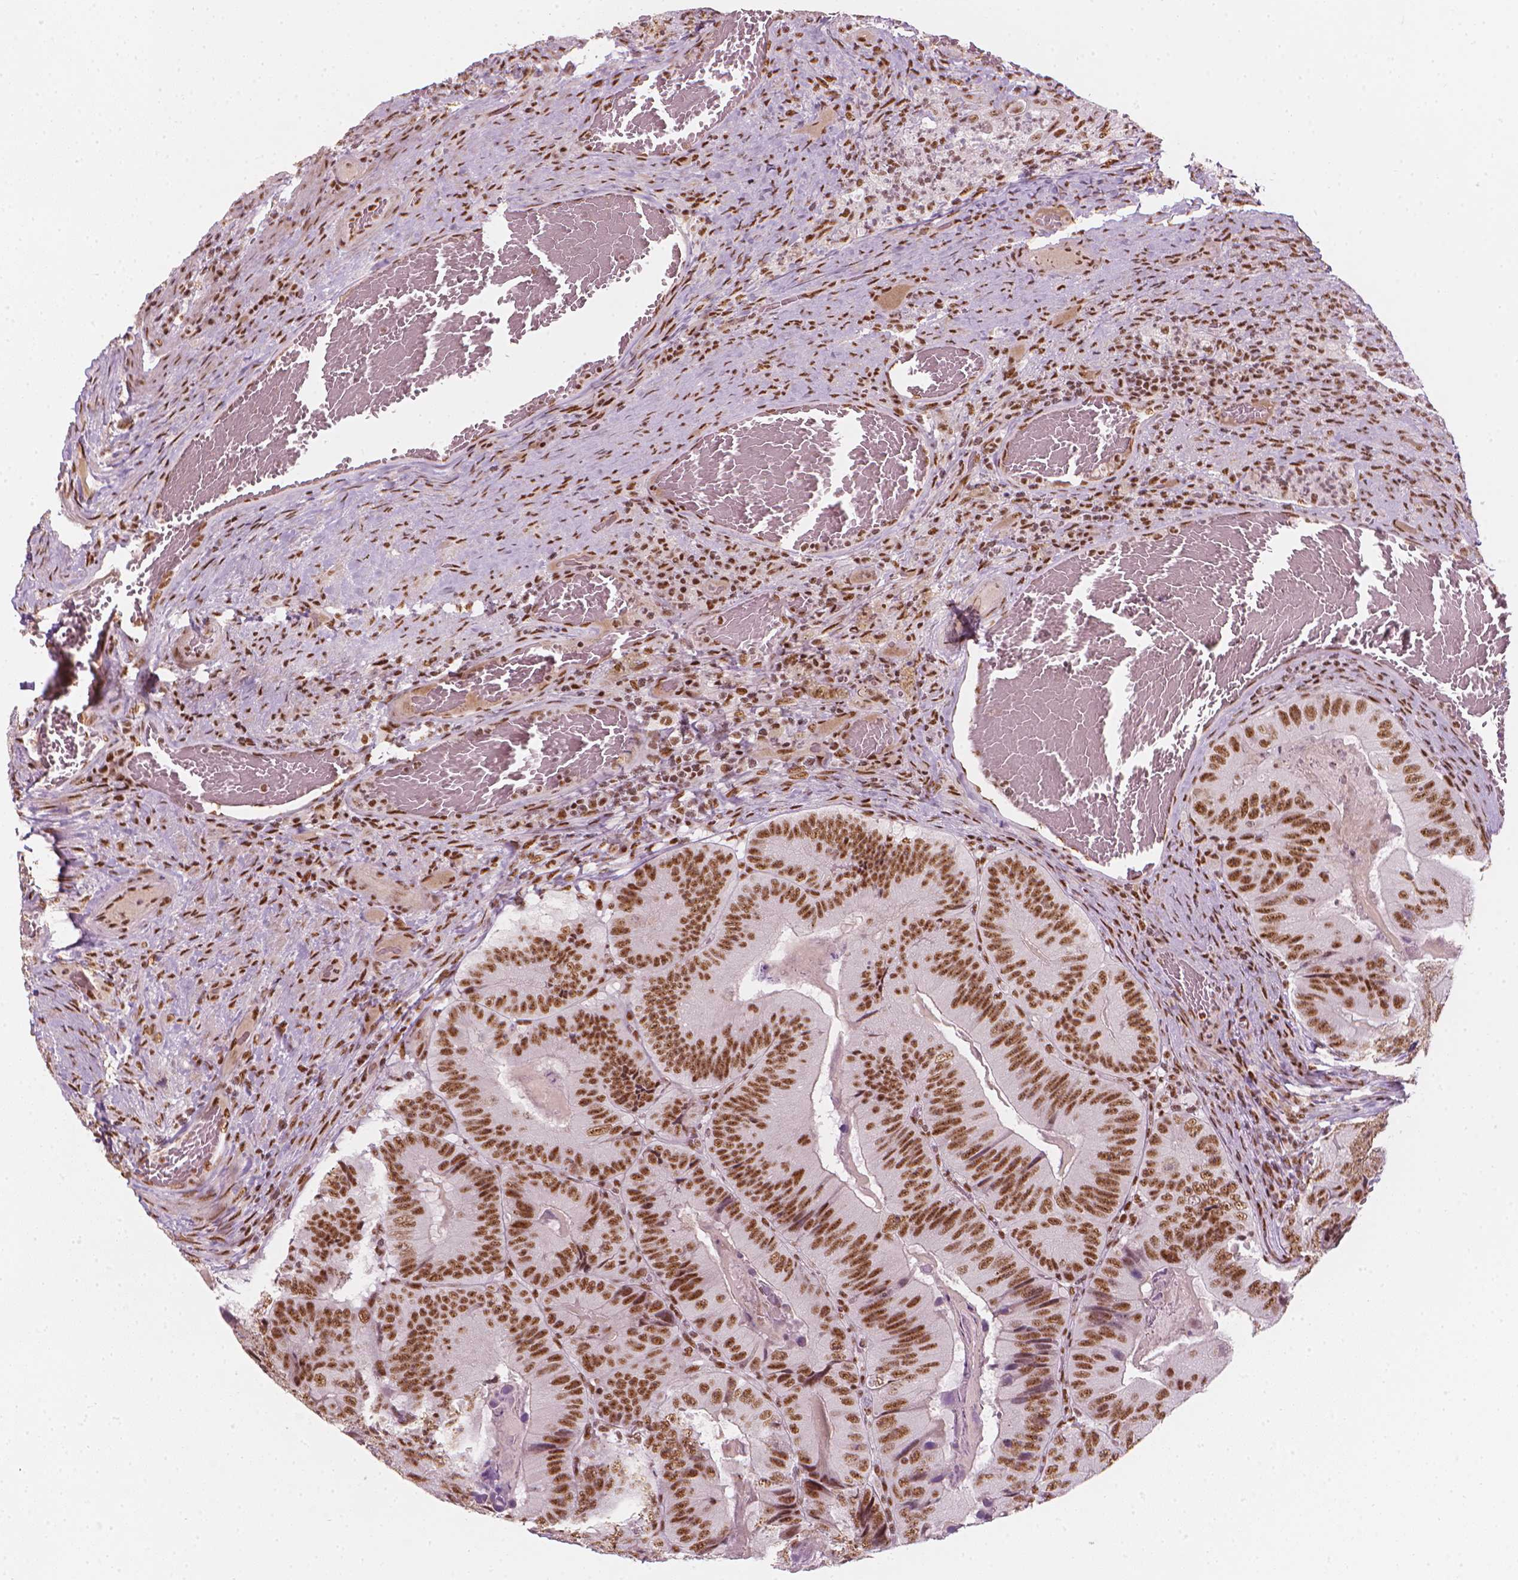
{"staining": {"intensity": "moderate", "quantity": ">75%", "location": "nuclear"}, "tissue": "colorectal cancer", "cell_type": "Tumor cells", "image_type": "cancer", "snomed": [{"axis": "morphology", "description": "Adenocarcinoma, NOS"}, {"axis": "topography", "description": "Colon"}], "caption": "Adenocarcinoma (colorectal) stained with immunohistochemistry exhibits moderate nuclear expression in about >75% of tumor cells.", "gene": "ELF2", "patient": {"sex": "female", "age": 86}}